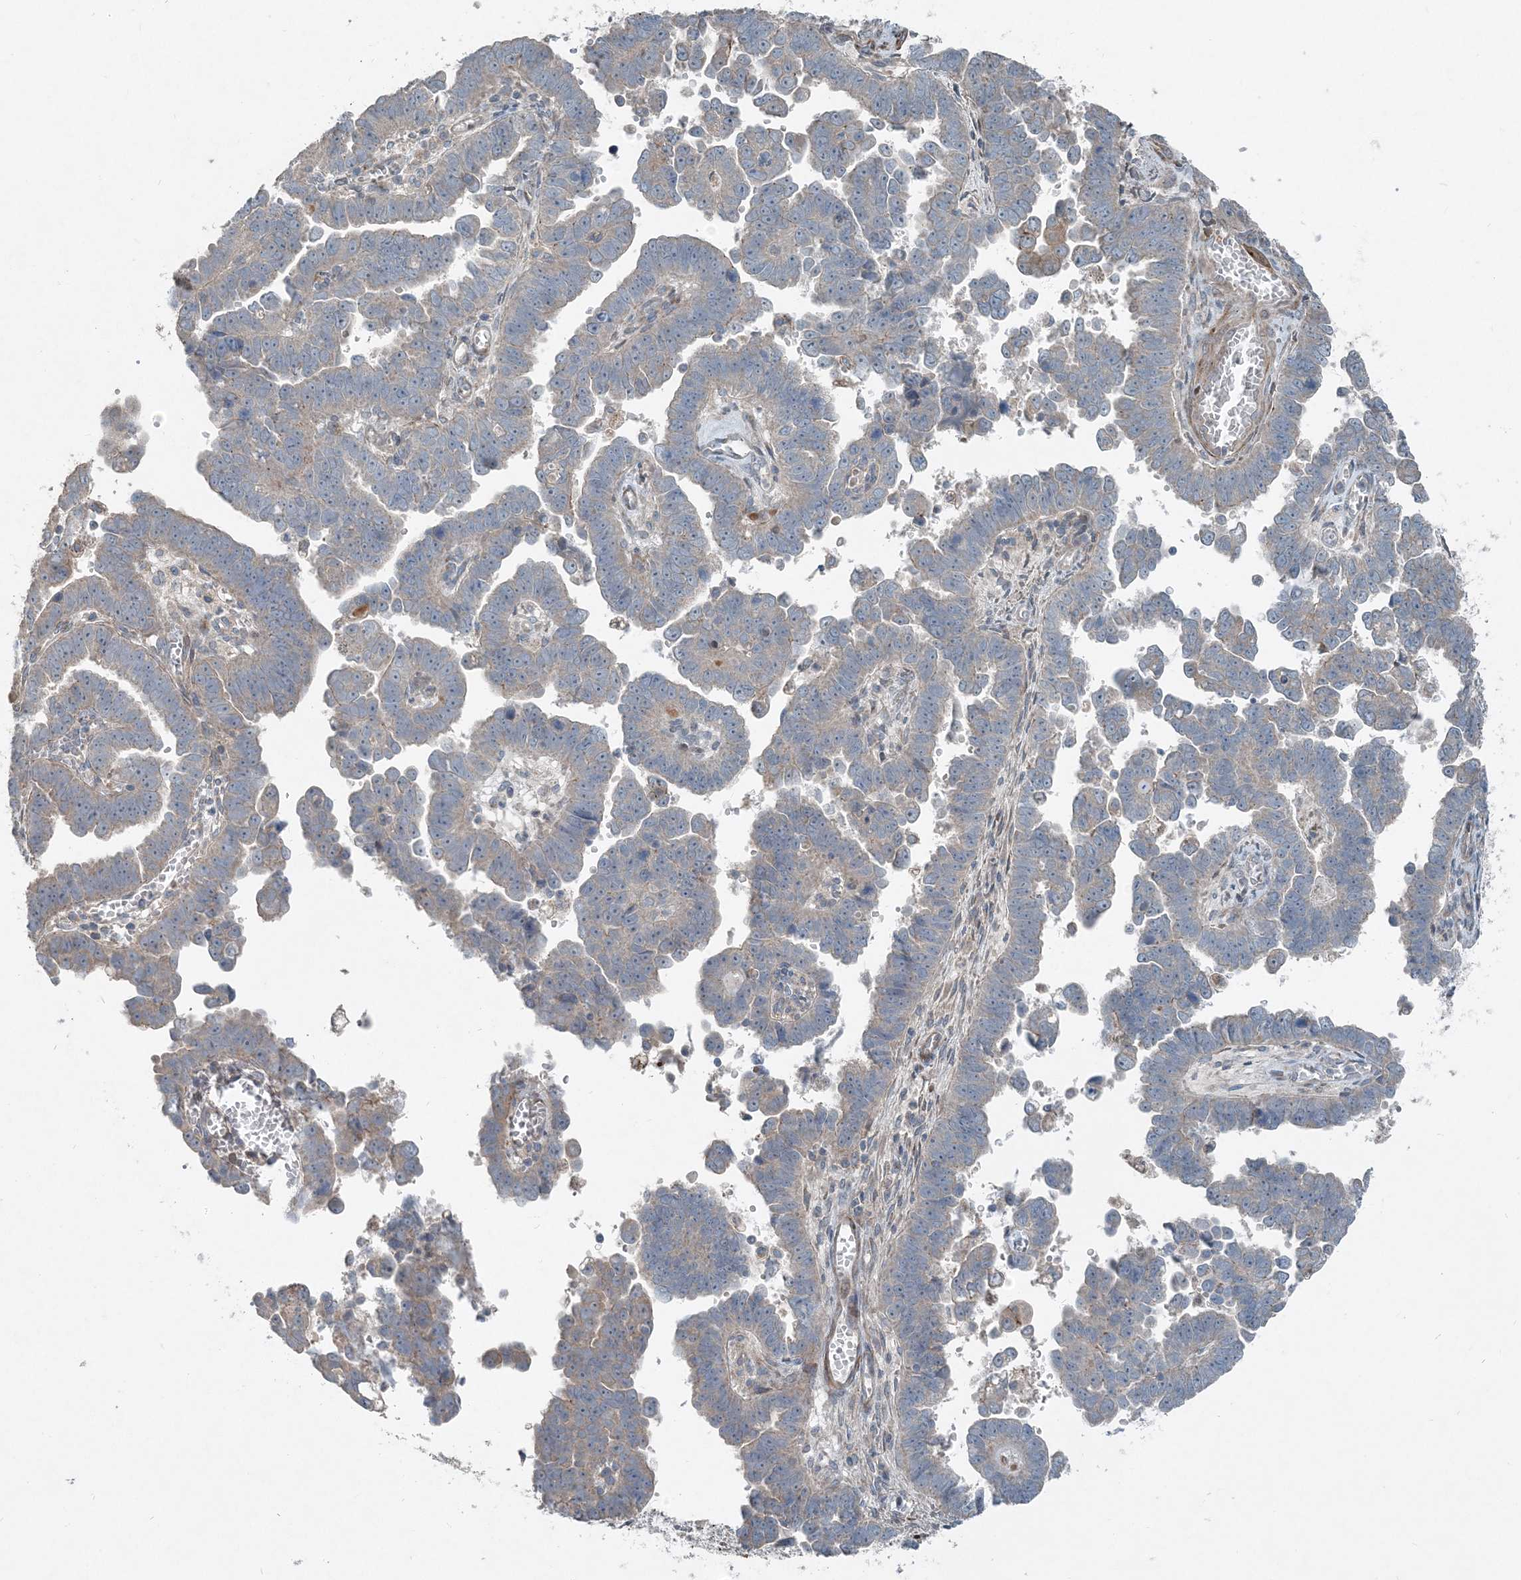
{"staining": {"intensity": "negative", "quantity": "none", "location": "none"}, "tissue": "endometrial cancer", "cell_type": "Tumor cells", "image_type": "cancer", "snomed": [{"axis": "morphology", "description": "Adenocarcinoma, NOS"}, {"axis": "topography", "description": "Endometrium"}], "caption": "The image displays no significant positivity in tumor cells of endometrial cancer. Brightfield microscopy of immunohistochemistry stained with DAB (brown) and hematoxylin (blue), captured at high magnification.", "gene": "INTU", "patient": {"sex": "female", "age": 75}}